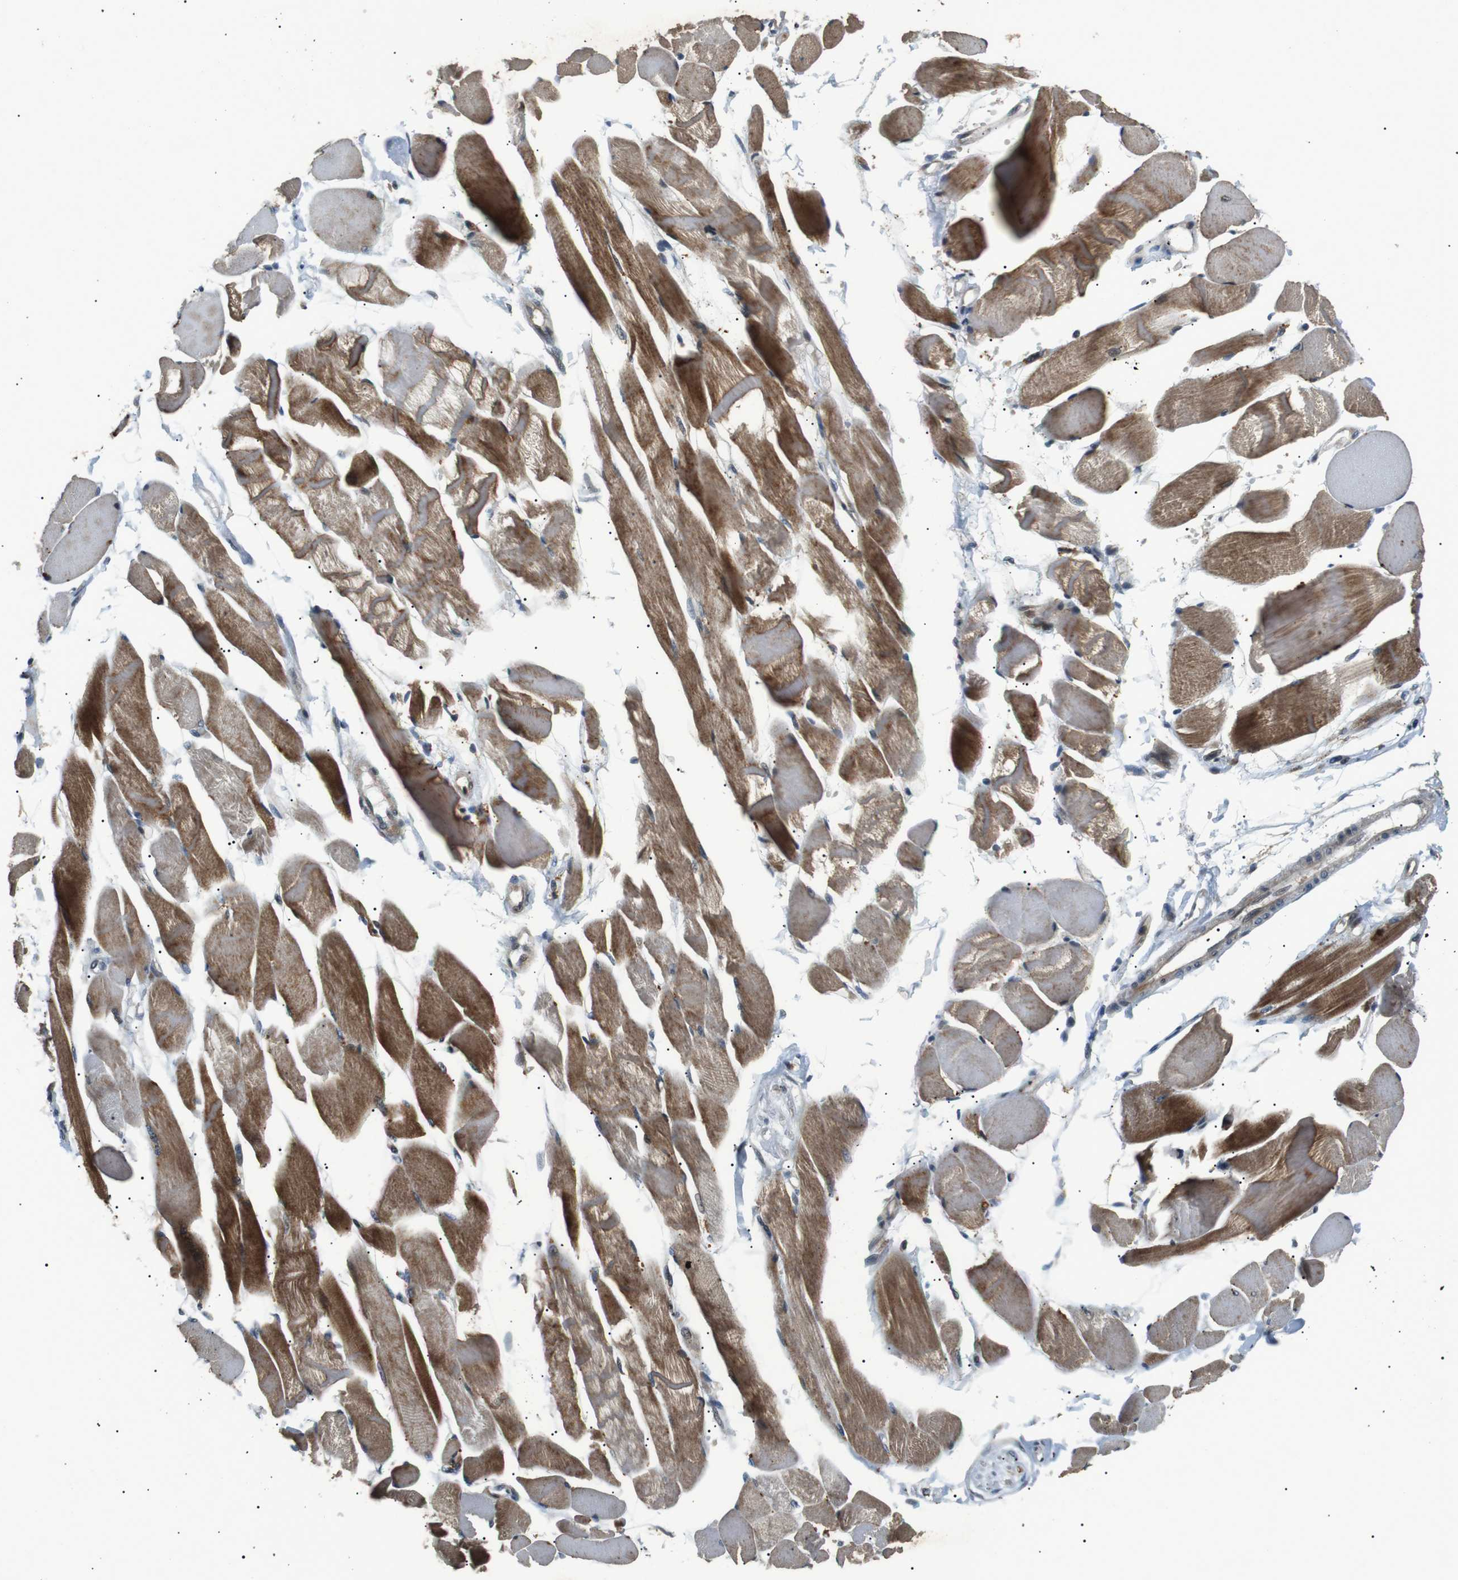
{"staining": {"intensity": "moderate", "quantity": ">75%", "location": "cytoplasmic/membranous"}, "tissue": "skeletal muscle", "cell_type": "Myocytes", "image_type": "normal", "snomed": [{"axis": "morphology", "description": "Normal tissue, NOS"}, {"axis": "topography", "description": "Skeletal muscle"}, {"axis": "topography", "description": "Peripheral nerve tissue"}], "caption": "A high-resolution micrograph shows immunohistochemistry (IHC) staining of benign skeletal muscle, which exhibits moderate cytoplasmic/membranous staining in about >75% of myocytes.", "gene": "HSPA13", "patient": {"sex": "female", "age": 84}}